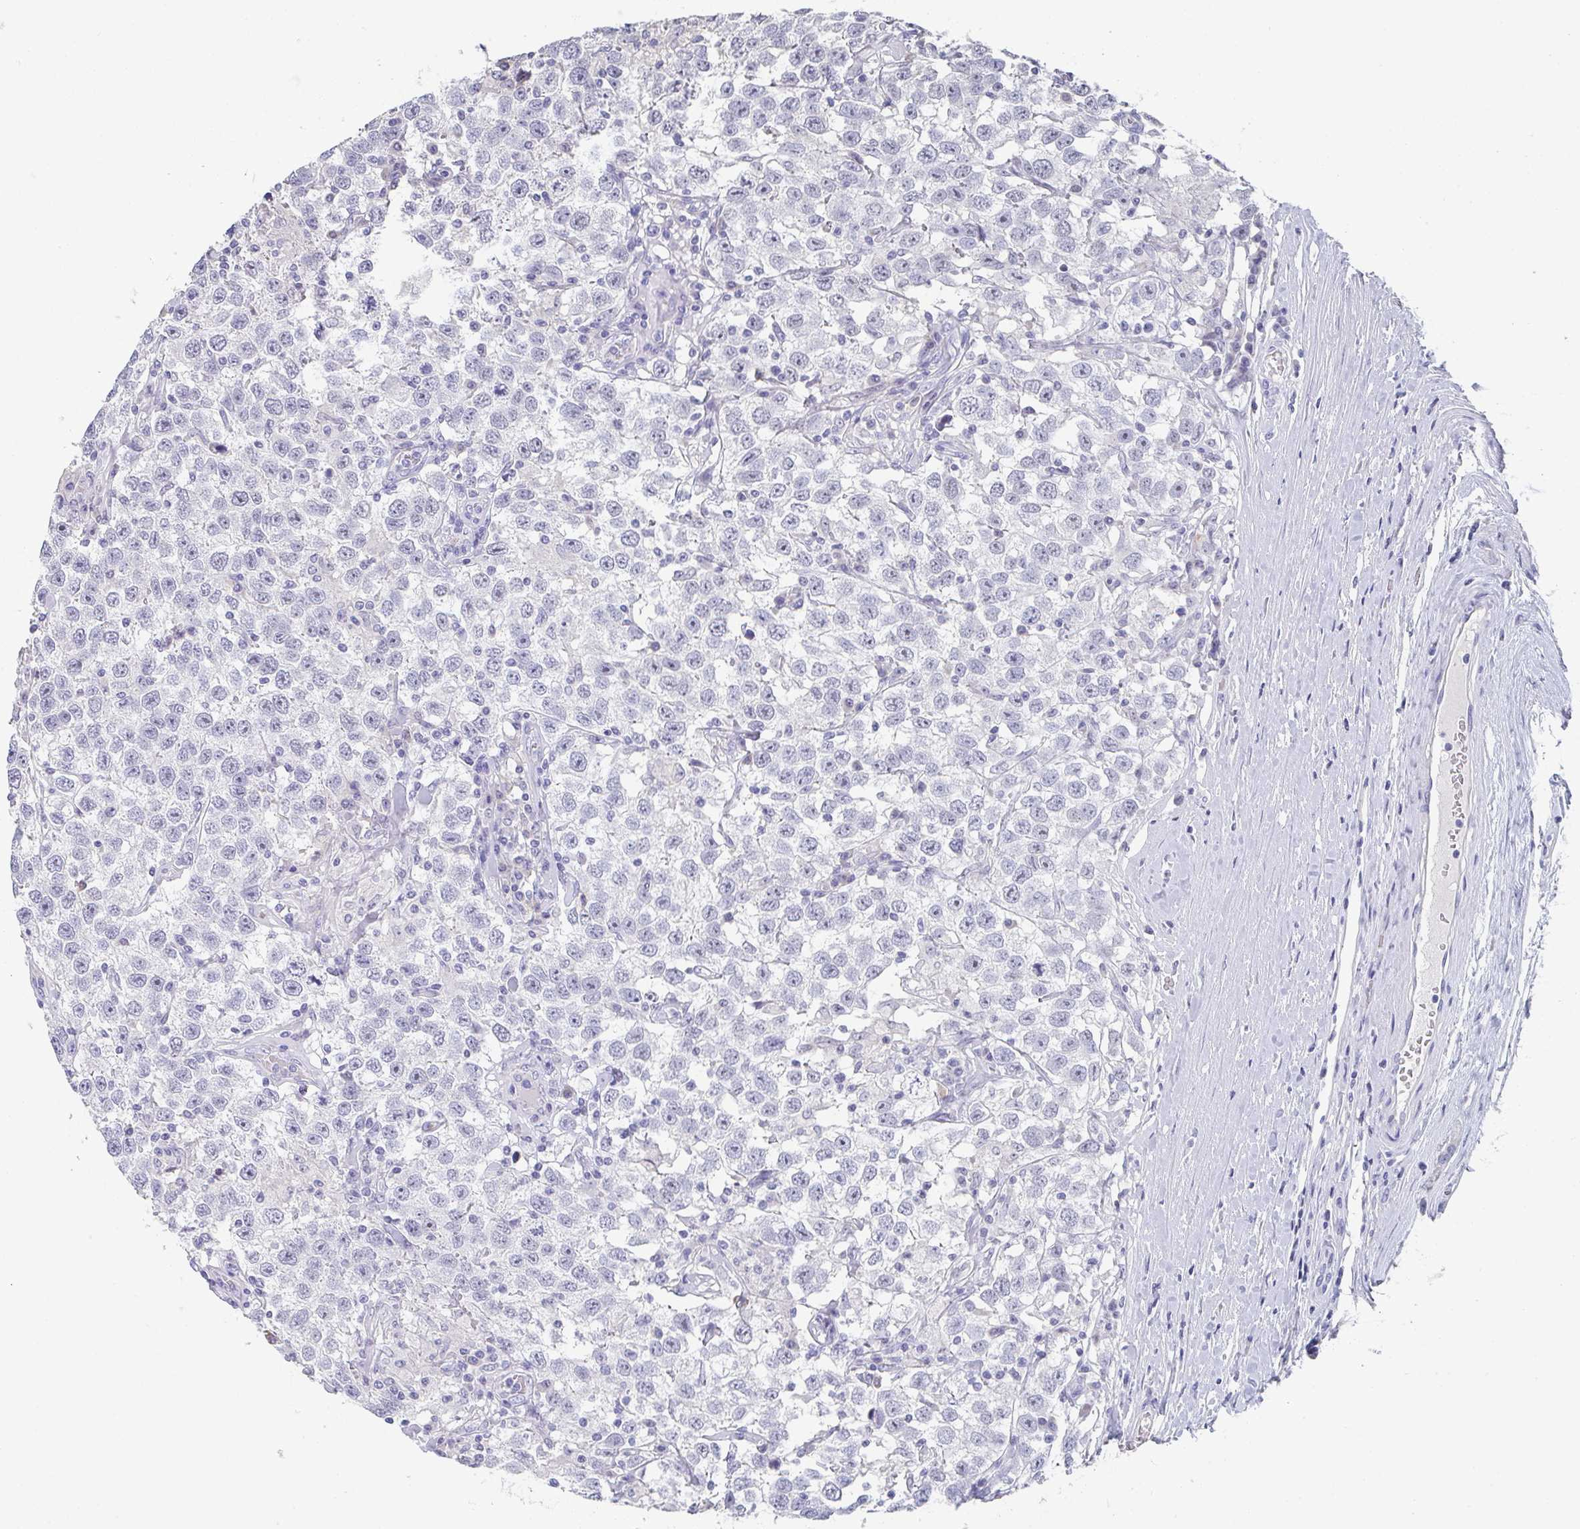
{"staining": {"intensity": "negative", "quantity": "none", "location": "none"}, "tissue": "testis cancer", "cell_type": "Tumor cells", "image_type": "cancer", "snomed": [{"axis": "morphology", "description": "Seminoma, NOS"}, {"axis": "topography", "description": "Testis"}], "caption": "DAB immunohistochemical staining of testis cancer (seminoma) reveals no significant staining in tumor cells.", "gene": "NOXRED1", "patient": {"sex": "male", "age": 41}}